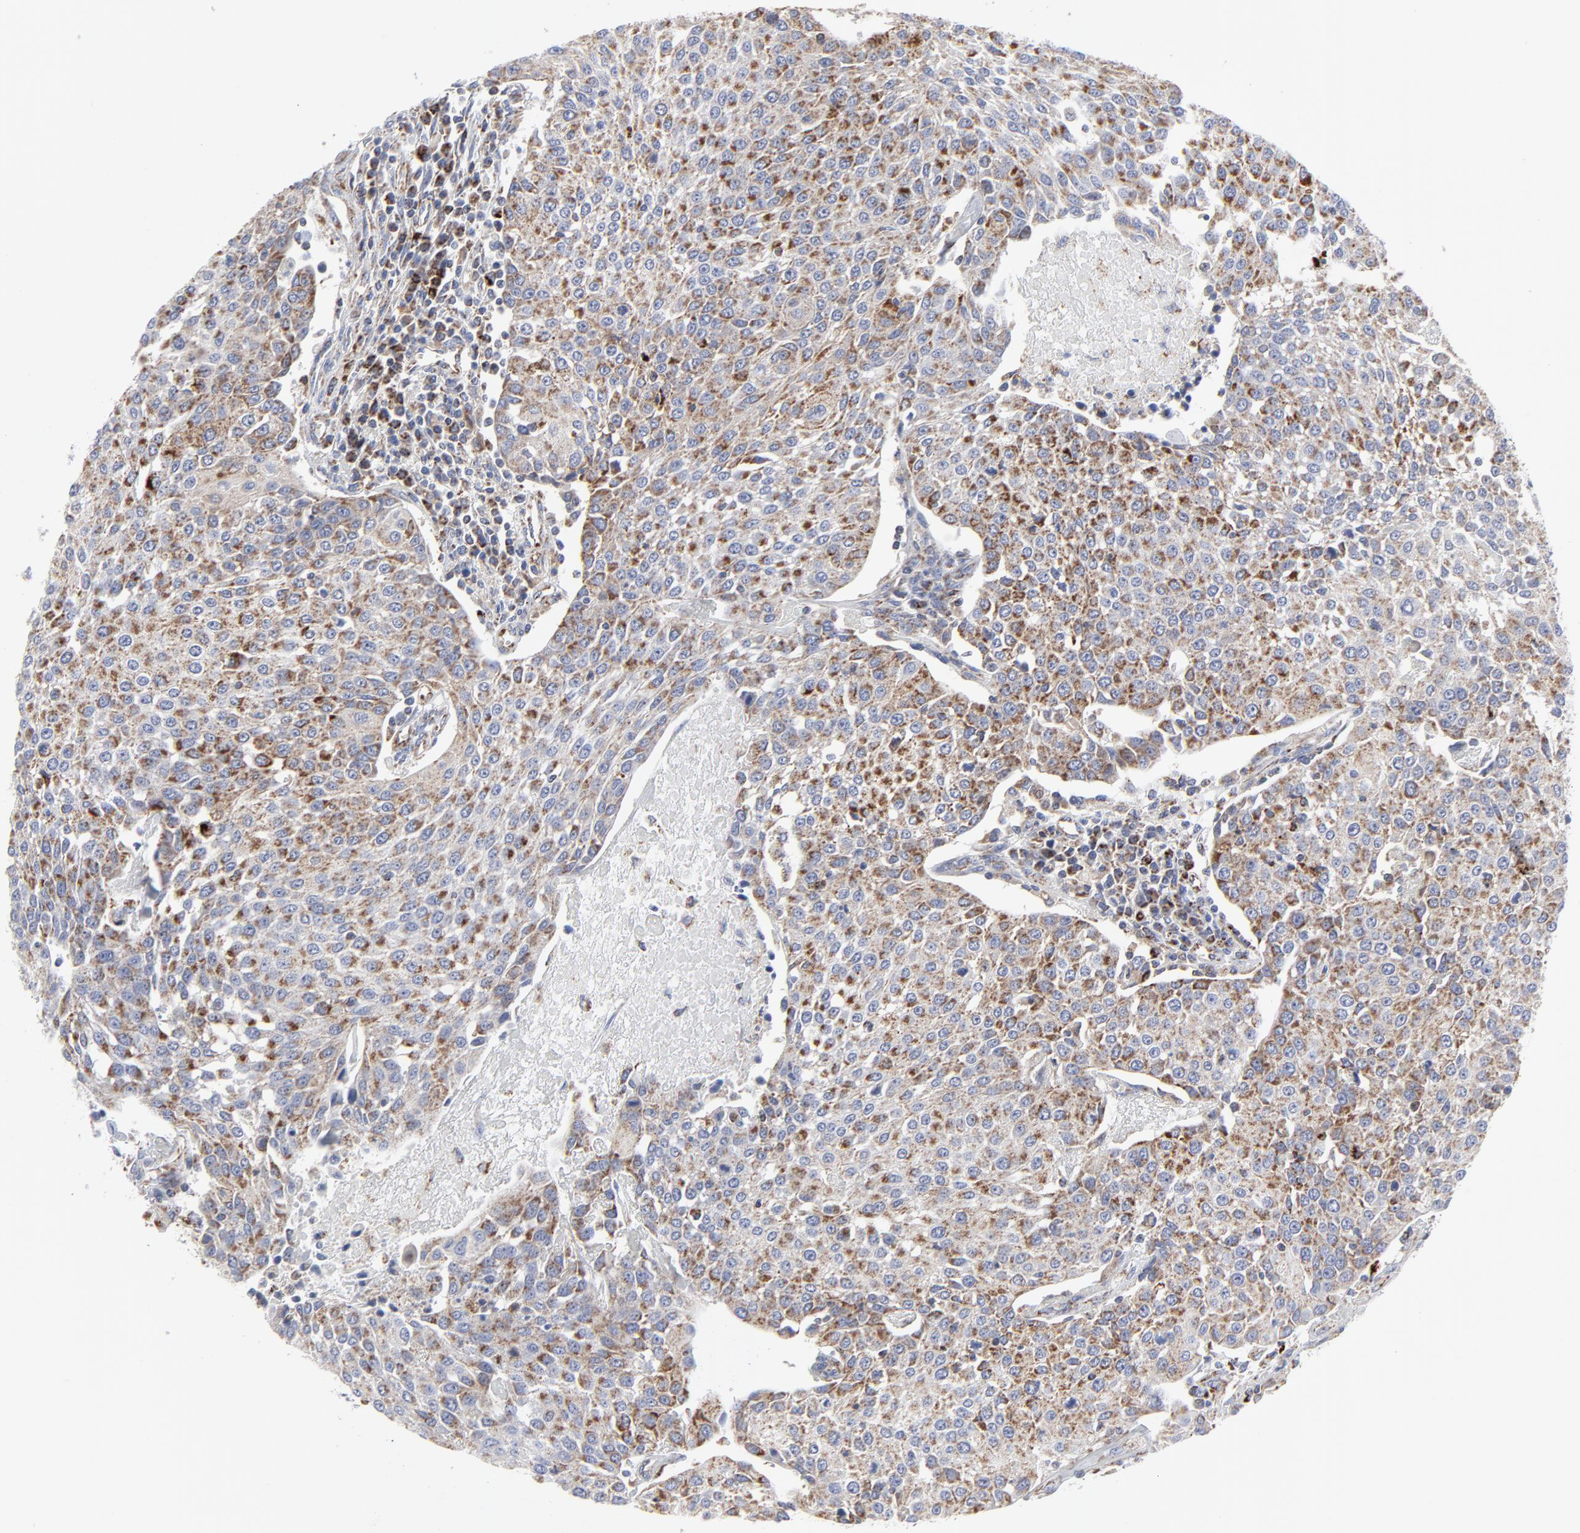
{"staining": {"intensity": "weak", "quantity": "25%-75%", "location": "cytoplasmic/membranous"}, "tissue": "urothelial cancer", "cell_type": "Tumor cells", "image_type": "cancer", "snomed": [{"axis": "morphology", "description": "Urothelial carcinoma, High grade"}, {"axis": "topography", "description": "Urinary bladder"}], "caption": "Weak cytoplasmic/membranous staining for a protein is present in approximately 25%-75% of tumor cells of high-grade urothelial carcinoma using IHC.", "gene": "TXNRD2", "patient": {"sex": "female", "age": 85}}